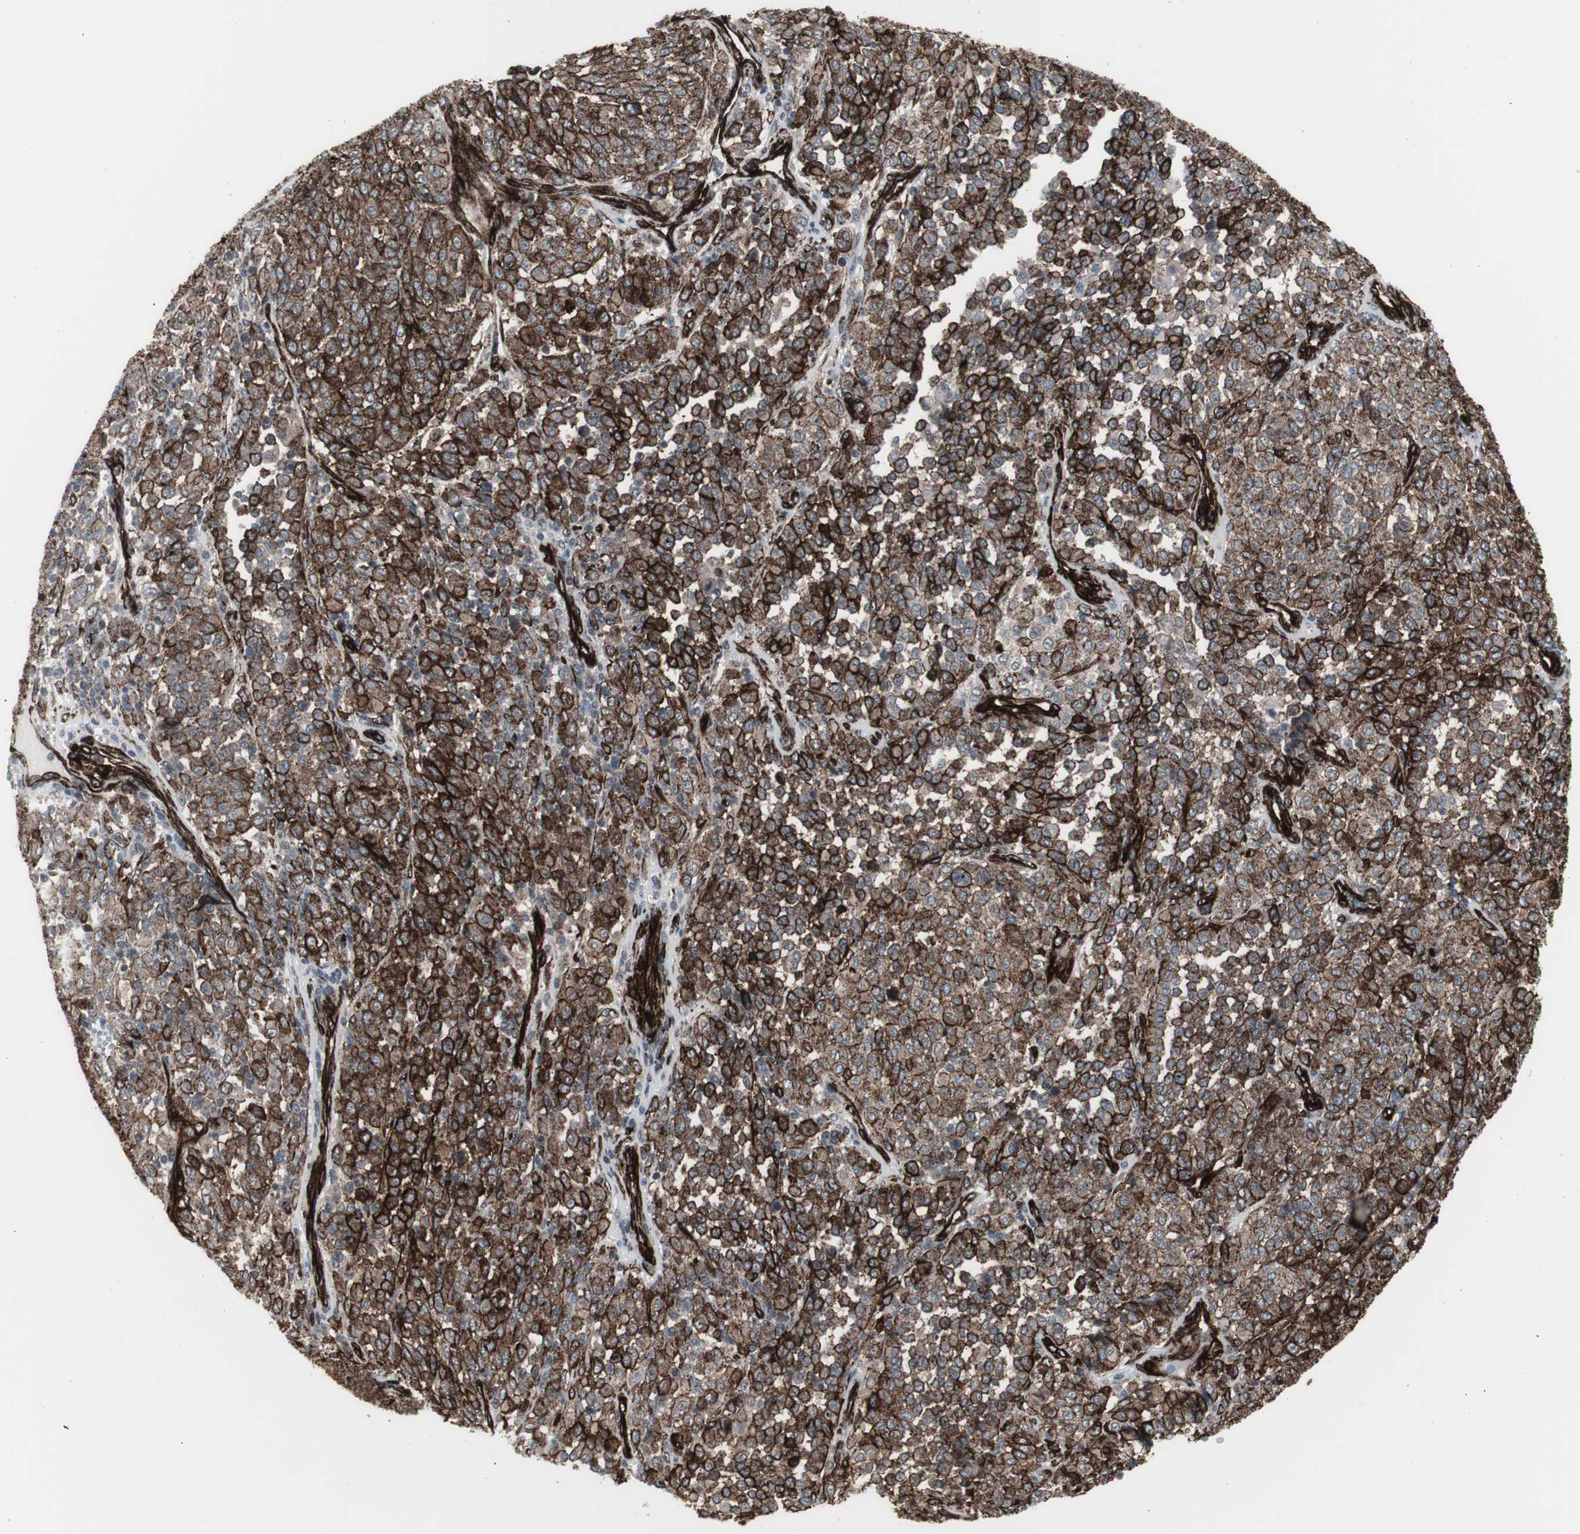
{"staining": {"intensity": "strong", "quantity": "25%-75%", "location": "cytoplasmic/membranous"}, "tissue": "melanoma", "cell_type": "Tumor cells", "image_type": "cancer", "snomed": [{"axis": "morphology", "description": "Malignant melanoma, Metastatic site"}, {"axis": "topography", "description": "Pancreas"}], "caption": "Brown immunohistochemical staining in melanoma shows strong cytoplasmic/membranous expression in about 25%-75% of tumor cells.", "gene": "PDGFA", "patient": {"sex": "female", "age": 30}}